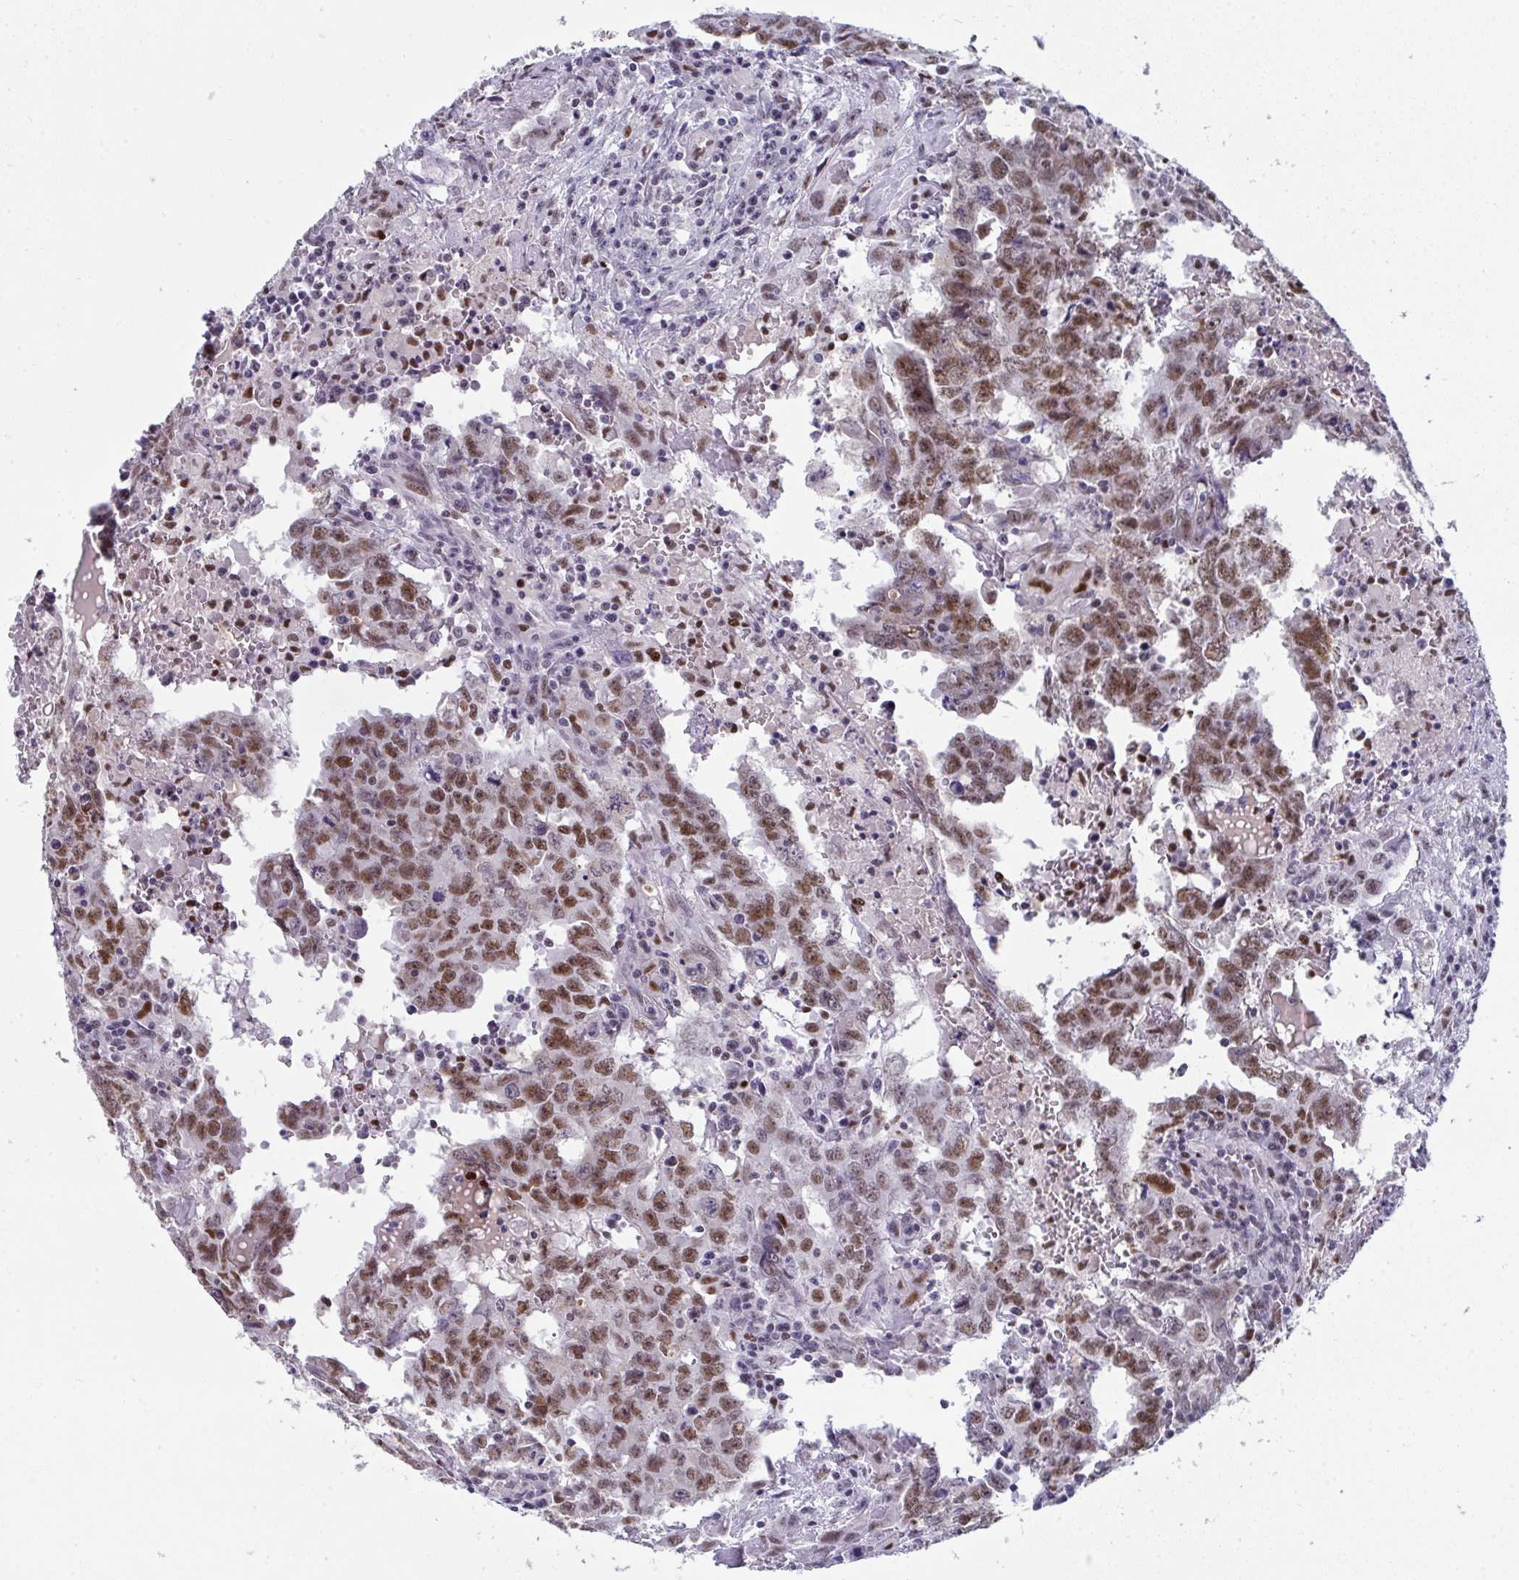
{"staining": {"intensity": "moderate", "quantity": ">75%", "location": "nuclear"}, "tissue": "testis cancer", "cell_type": "Tumor cells", "image_type": "cancer", "snomed": [{"axis": "morphology", "description": "Carcinoma, Embryonal, NOS"}, {"axis": "topography", "description": "Testis"}], "caption": "Human testis cancer (embryonal carcinoma) stained with a protein marker demonstrates moderate staining in tumor cells.", "gene": "JDP2", "patient": {"sex": "male", "age": 22}}